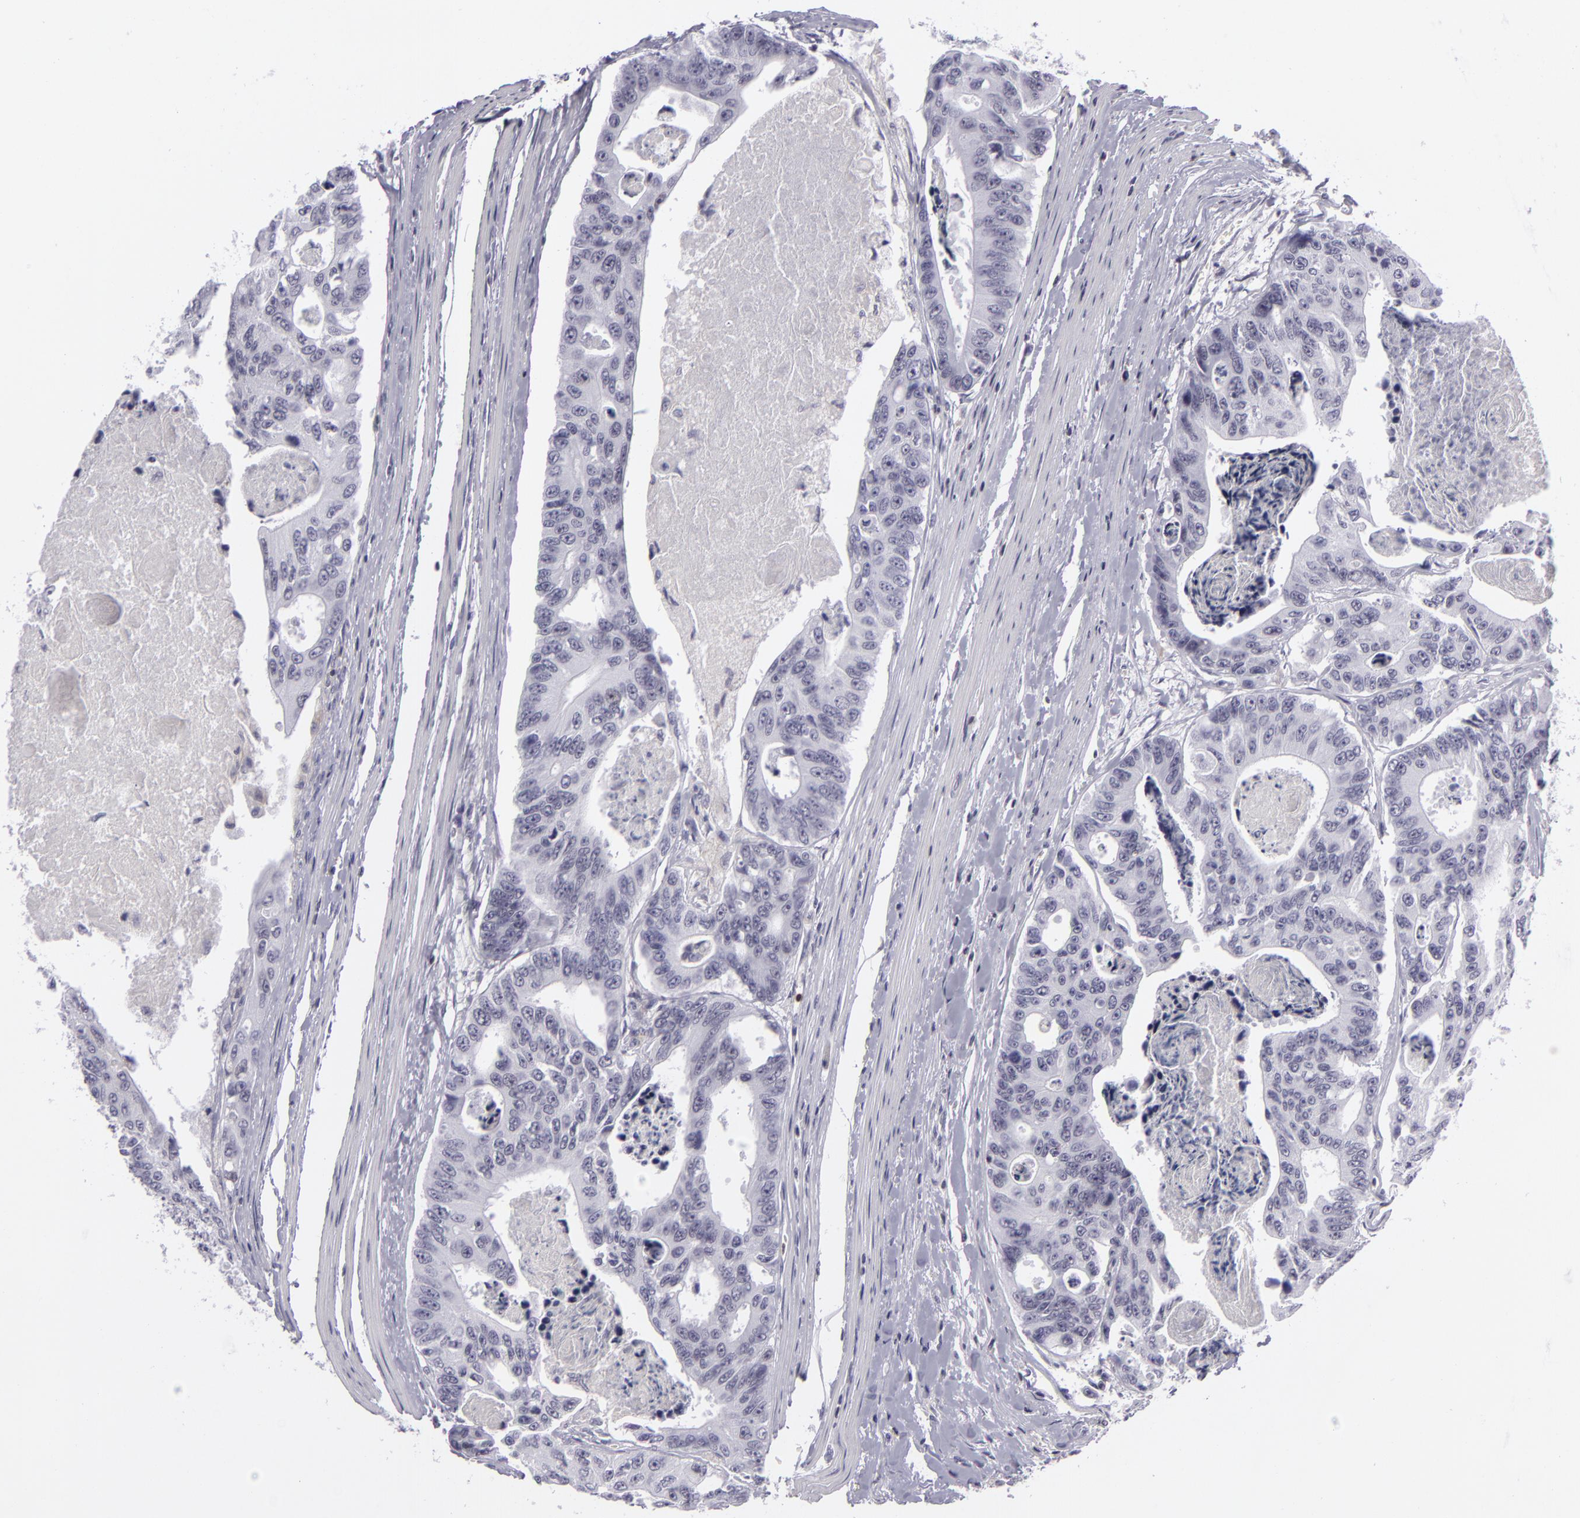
{"staining": {"intensity": "negative", "quantity": "none", "location": "none"}, "tissue": "colorectal cancer", "cell_type": "Tumor cells", "image_type": "cancer", "snomed": [{"axis": "morphology", "description": "Adenocarcinoma, NOS"}, {"axis": "topography", "description": "Colon"}], "caption": "Tumor cells show no significant staining in colorectal adenocarcinoma.", "gene": "KCNAB2", "patient": {"sex": "female", "age": 86}}